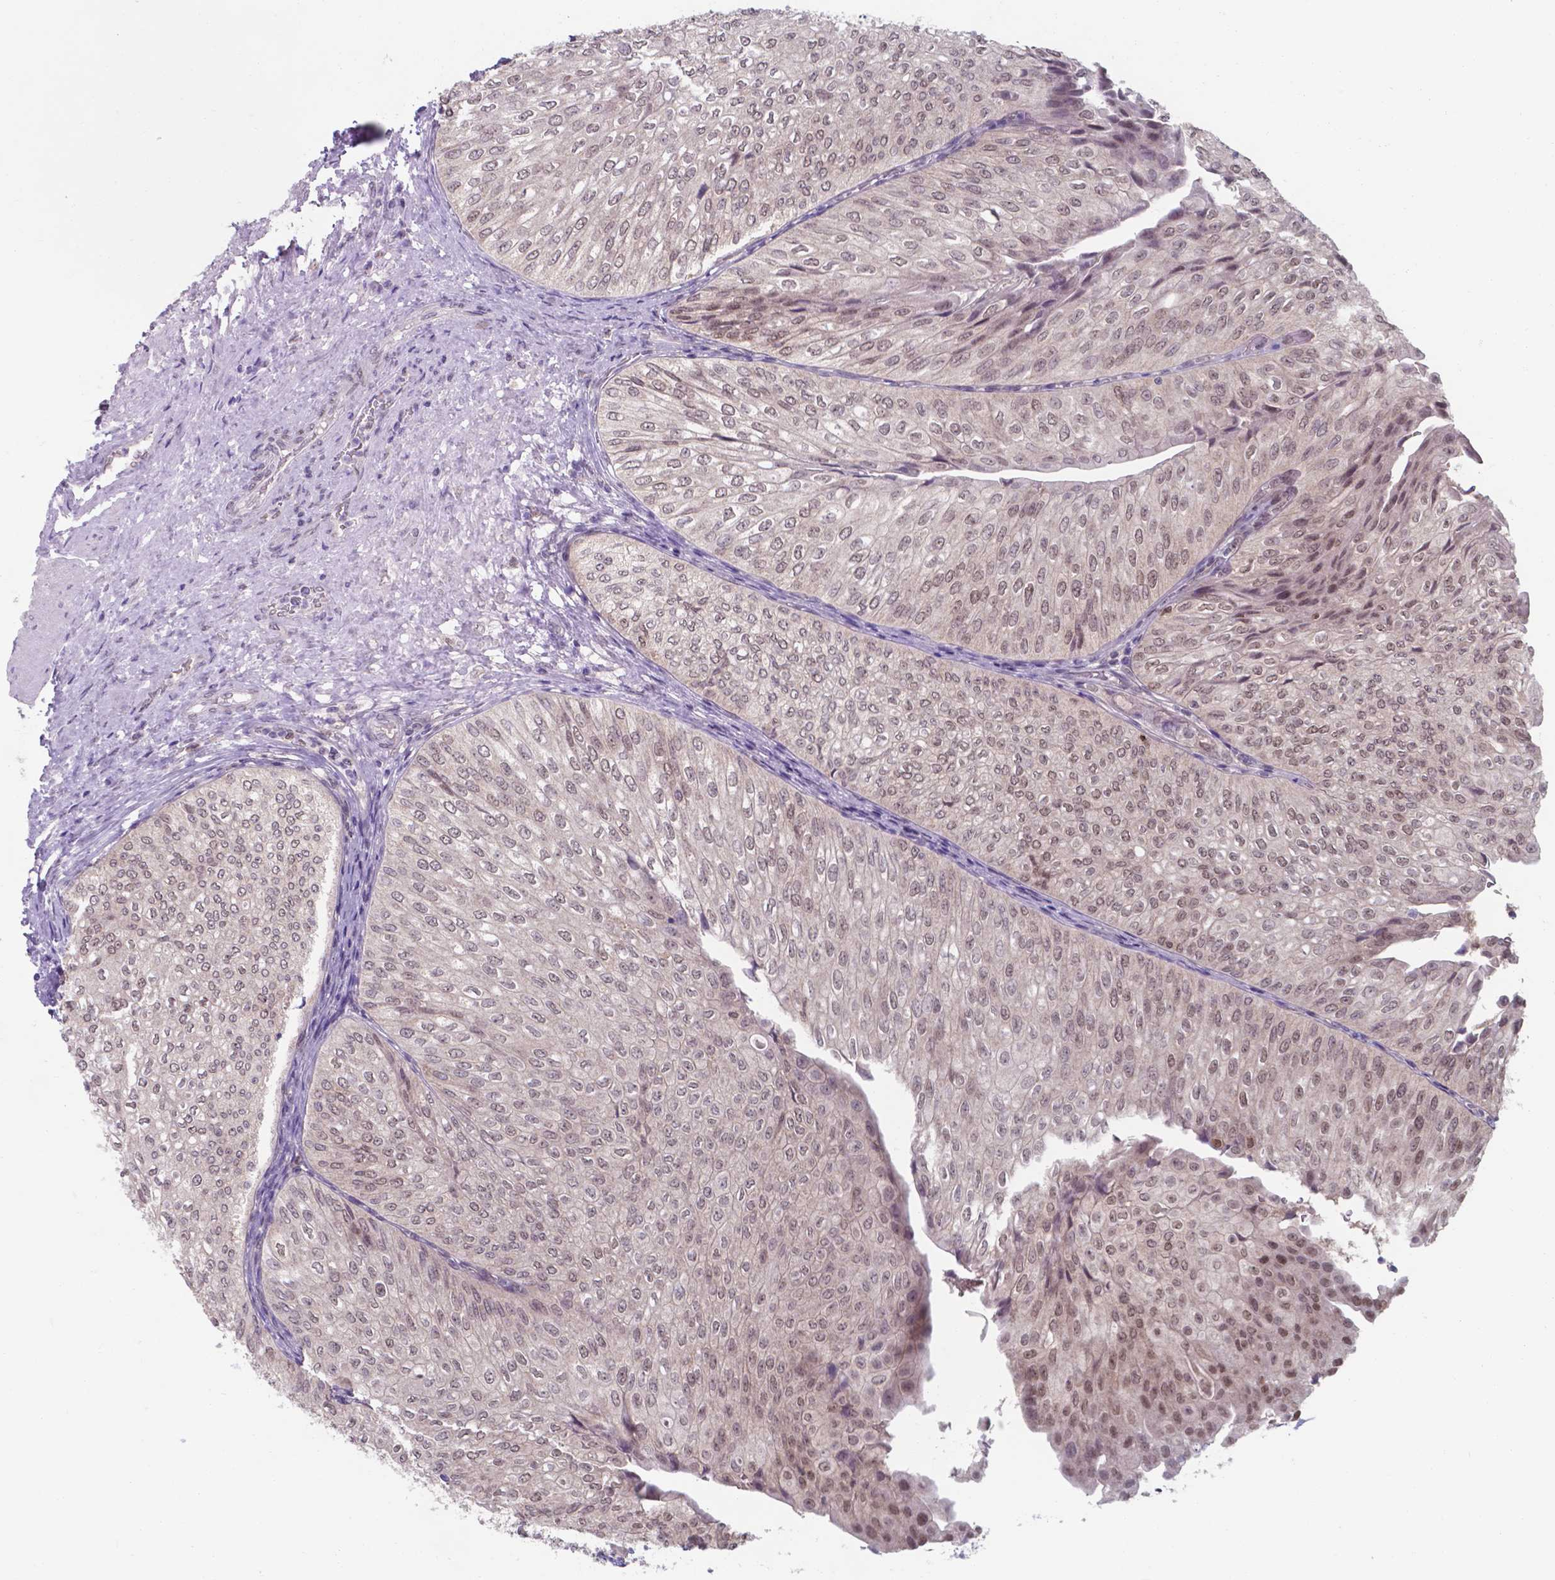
{"staining": {"intensity": "weak", "quantity": "25%-75%", "location": "nuclear"}, "tissue": "urothelial cancer", "cell_type": "Tumor cells", "image_type": "cancer", "snomed": [{"axis": "morphology", "description": "Urothelial carcinoma, NOS"}, {"axis": "topography", "description": "Urinary bladder"}], "caption": "Protein analysis of urothelial cancer tissue demonstrates weak nuclear expression in approximately 25%-75% of tumor cells.", "gene": "UBE2E2", "patient": {"sex": "male", "age": 62}}